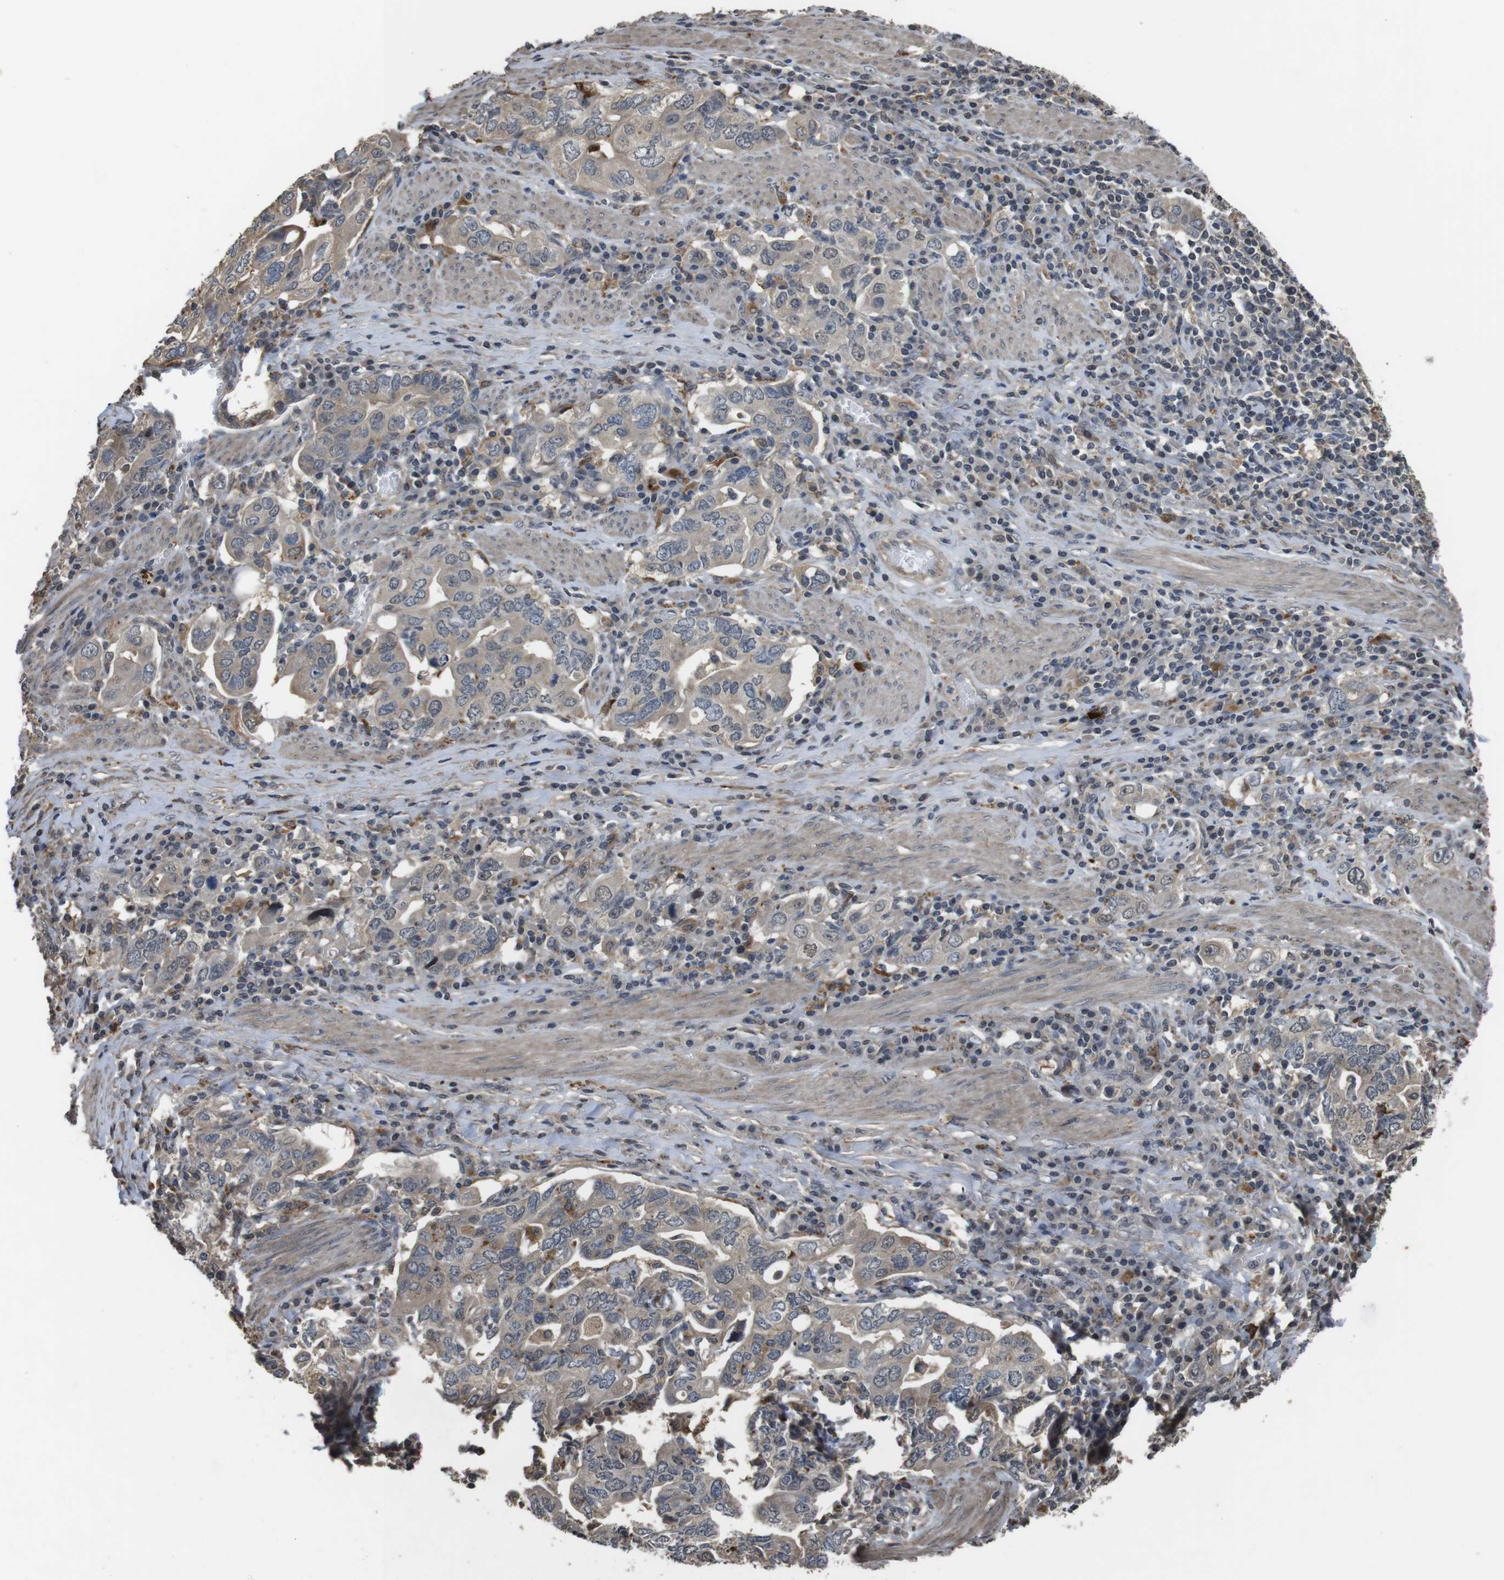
{"staining": {"intensity": "weak", "quantity": ">75%", "location": "cytoplasmic/membranous"}, "tissue": "stomach cancer", "cell_type": "Tumor cells", "image_type": "cancer", "snomed": [{"axis": "morphology", "description": "Adenocarcinoma, NOS"}, {"axis": "topography", "description": "Stomach, upper"}], "caption": "Tumor cells exhibit low levels of weak cytoplasmic/membranous positivity in about >75% of cells in human stomach cancer (adenocarcinoma).", "gene": "FZD10", "patient": {"sex": "male", "age": 62}}